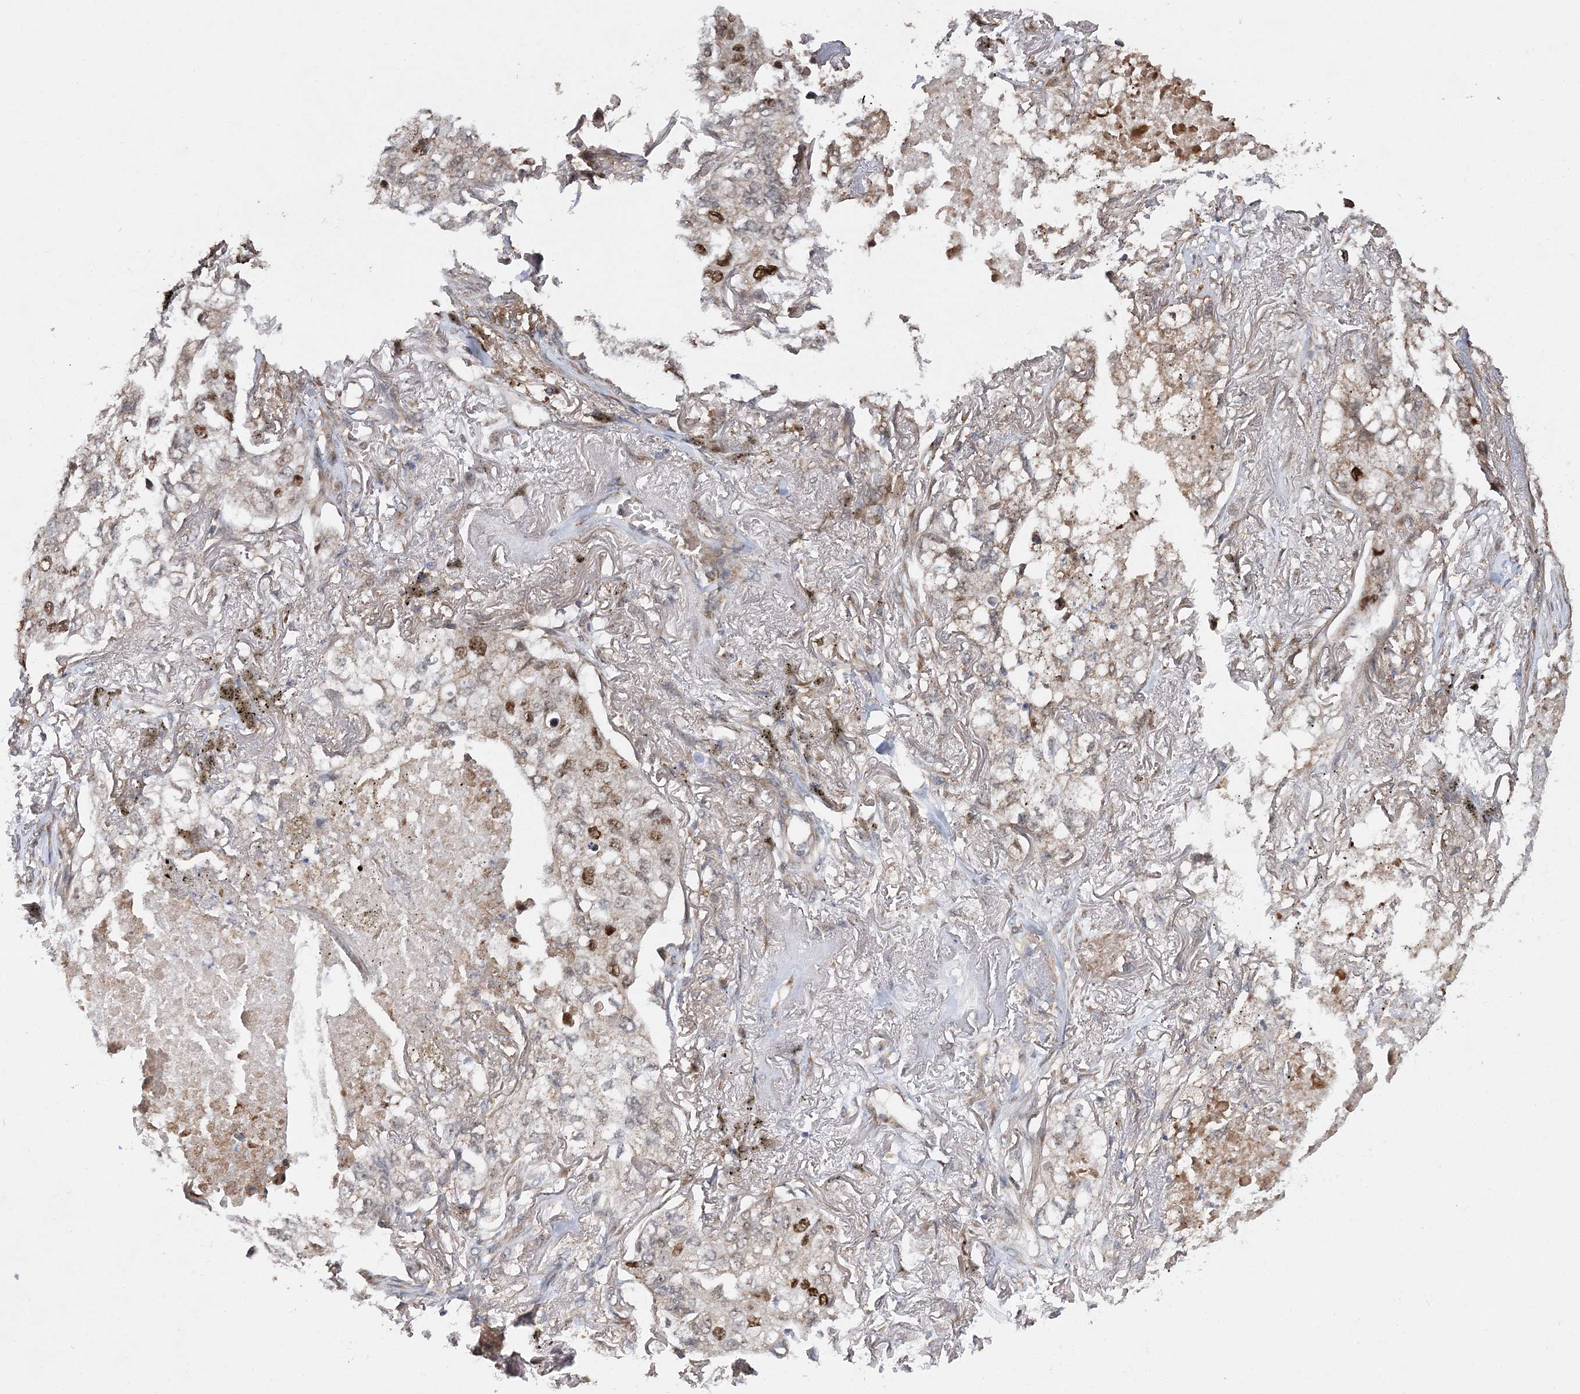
{"staining": {"intensity": "moderate", "quantity": "<25%", "location": "nuclear"}, "tissue": "lung cancer", "cell_type": "Tumor cells", "image_type": "cancer", "snomed": [{"axis": "morphology", "description": "Adenocarcinoma, NOS"}, {"axis": "topography", "description": "Lung"}], "caption": "Immunohistochemical staining of human lung cancer demonstrates low levels of moderate nuclear protein expression in about <25% of tumor cells.", "gene": "KIF4A", "patient": {"sex": "male", "age": 65}}